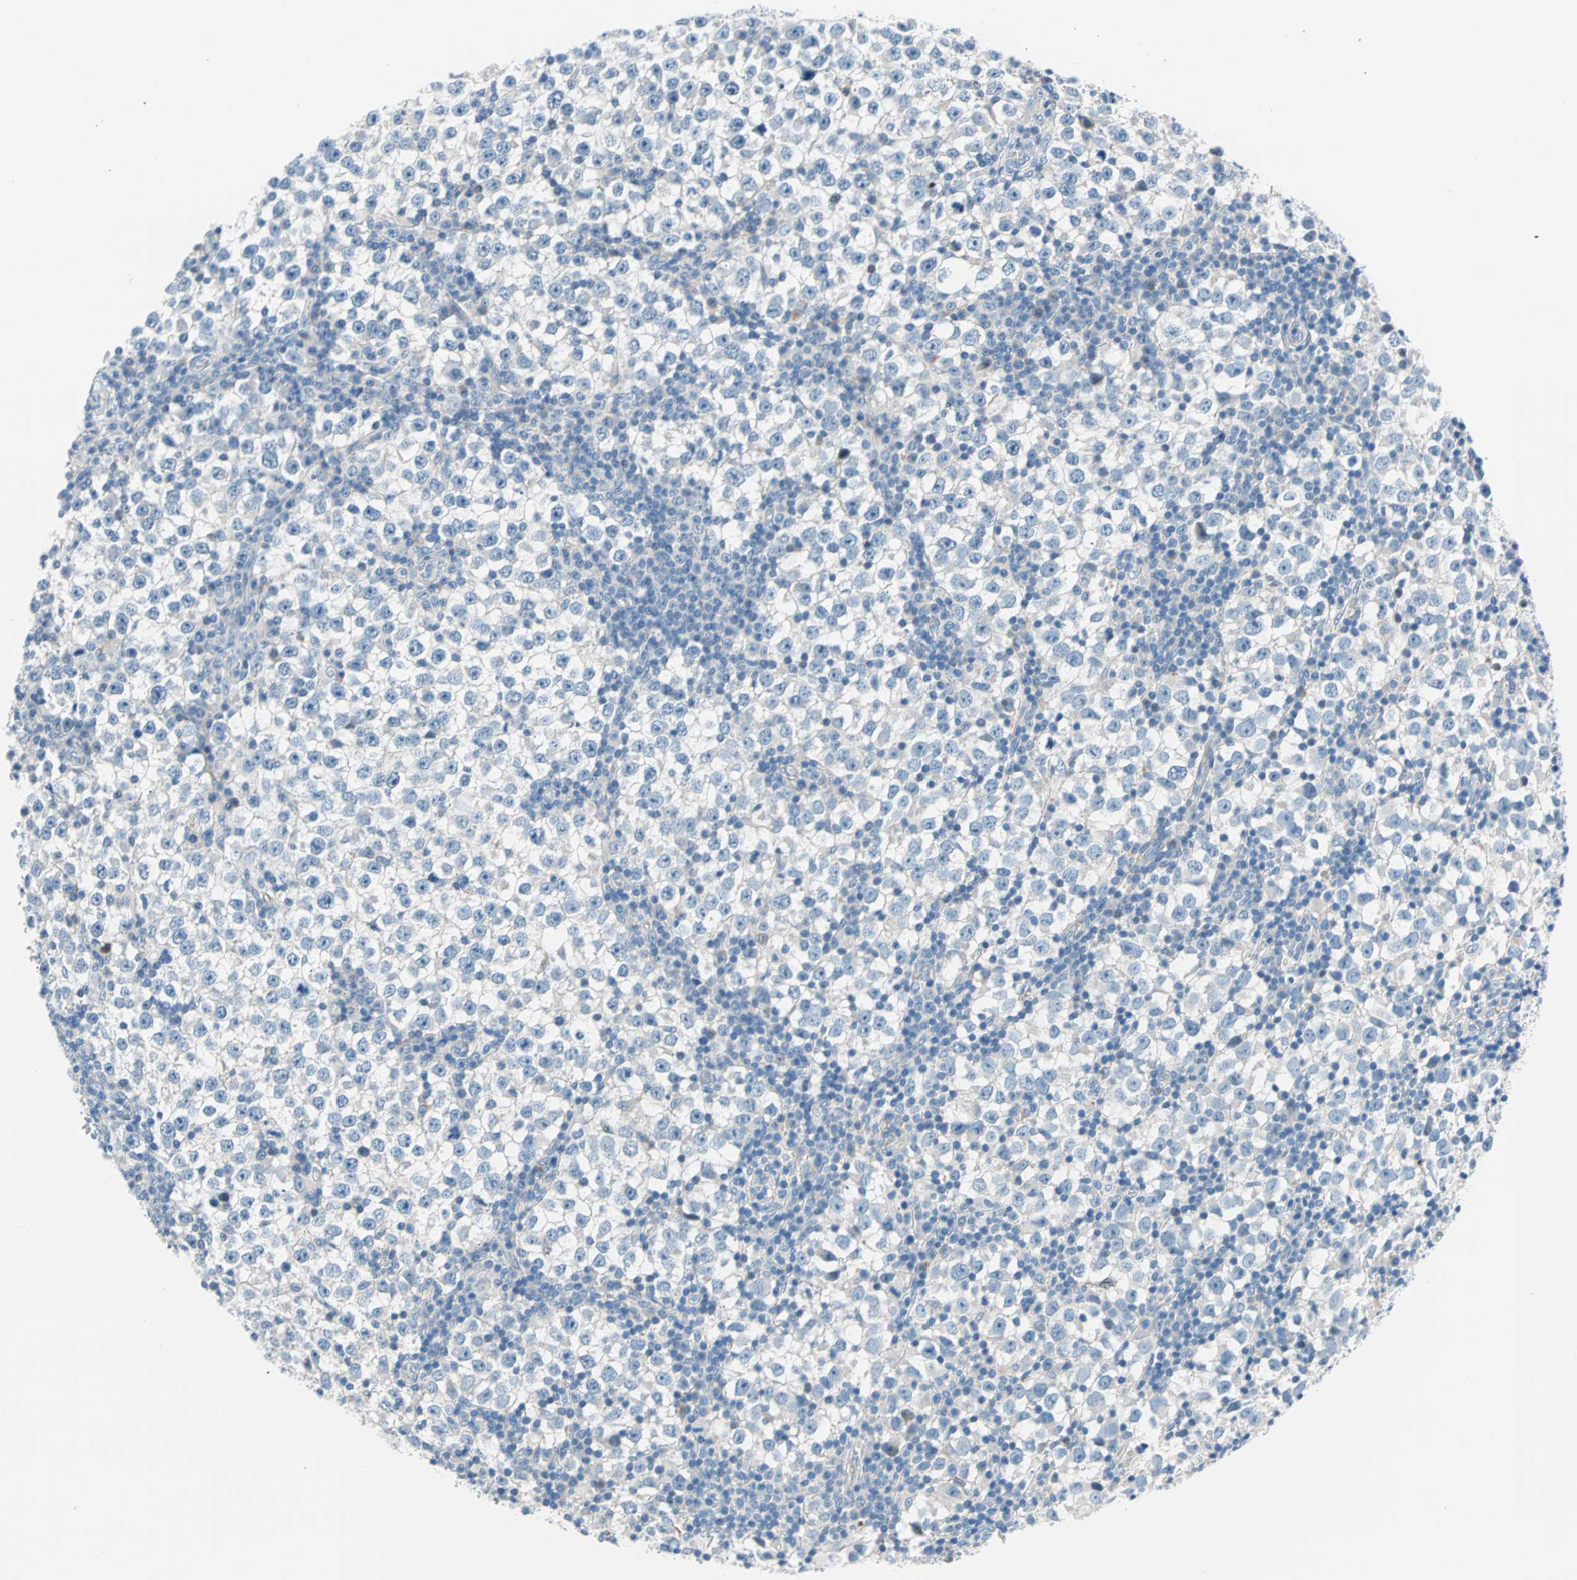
{"staining": {"intensity": "negative", "quantity": "none", "location": "none"}, "tissue": "testis cancer", "cell_type": "Tumor cells", "image_type": "cancer", "snomed": [{"axis": "morphology", "description": "Seminoma, NOS"}, {"axis": "topography", "description": "Testis"}], "caption": "An immunohistochemistry (IHC) photomicrograph of testis cancer is shown. There is no staining in tumor cells of testis cancer.", "gene": "TMEM163", "patient": {"sex": "male", "age": 65}}